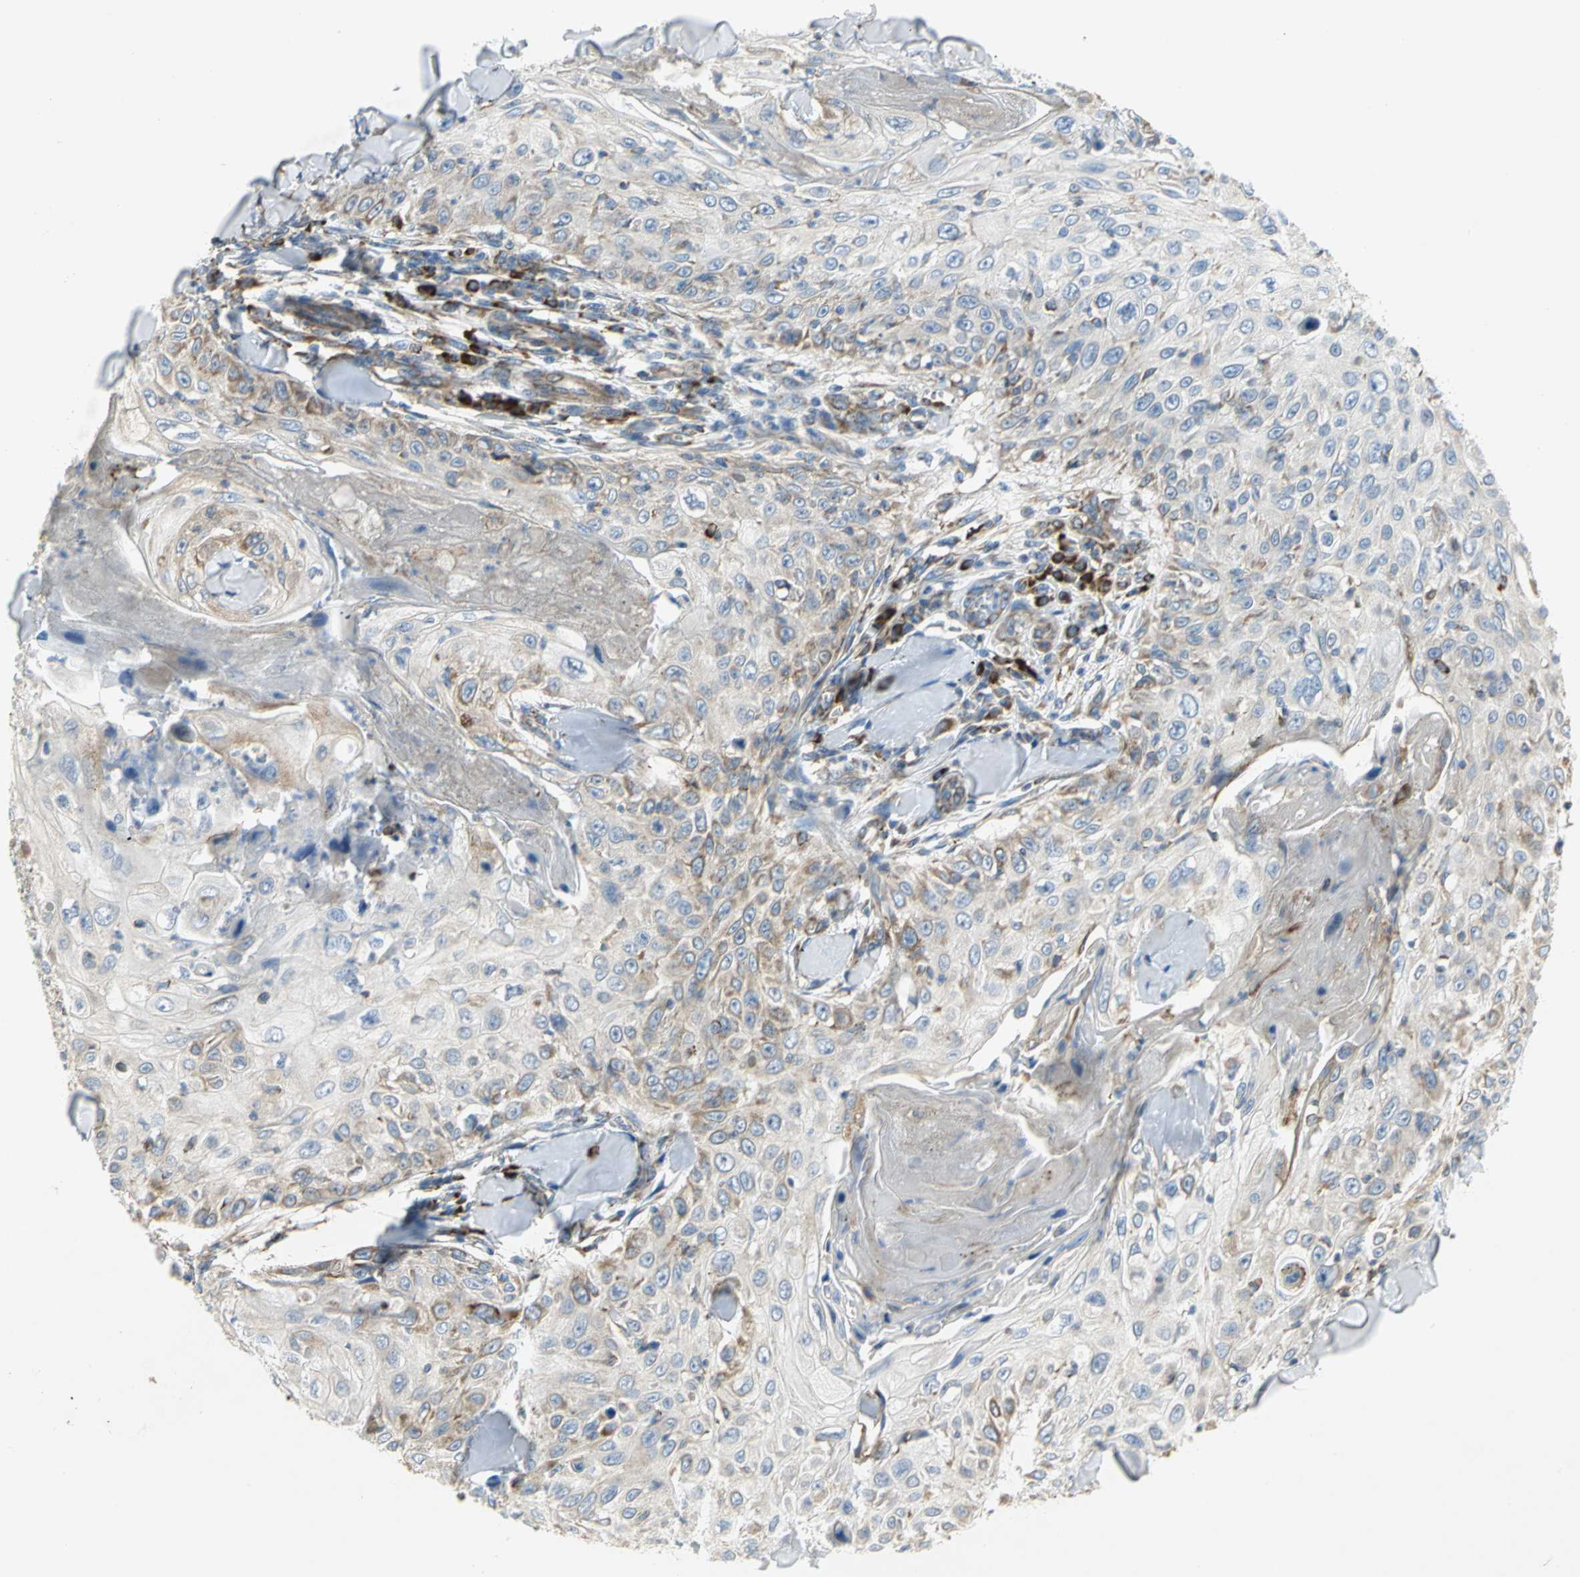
{"staining": {"intensity": "moderate", "quantity": "25%-75%", "location": "cytoplasmic/membranous"}, "tissue": "skin cancer", "cell_type": "Tumor cells", "image_type": "cancer", "snomed": [{"axis": "morphology", "description": "Squamous cell carcinoma, NOS"}, {"axis": "topography", "description": "Skin"}], "caption": "Protein expression analysis of skin squamous cell carcinoma displays moderate cytoplasmic/membranous expression in about 25%-75% of tumor cells. Immunohistochemistry (ihc) stains the protein in brown and the nuclei are stained blue.", "gene": "TULP4", "patient": {"sex": "male", "age": 86}}